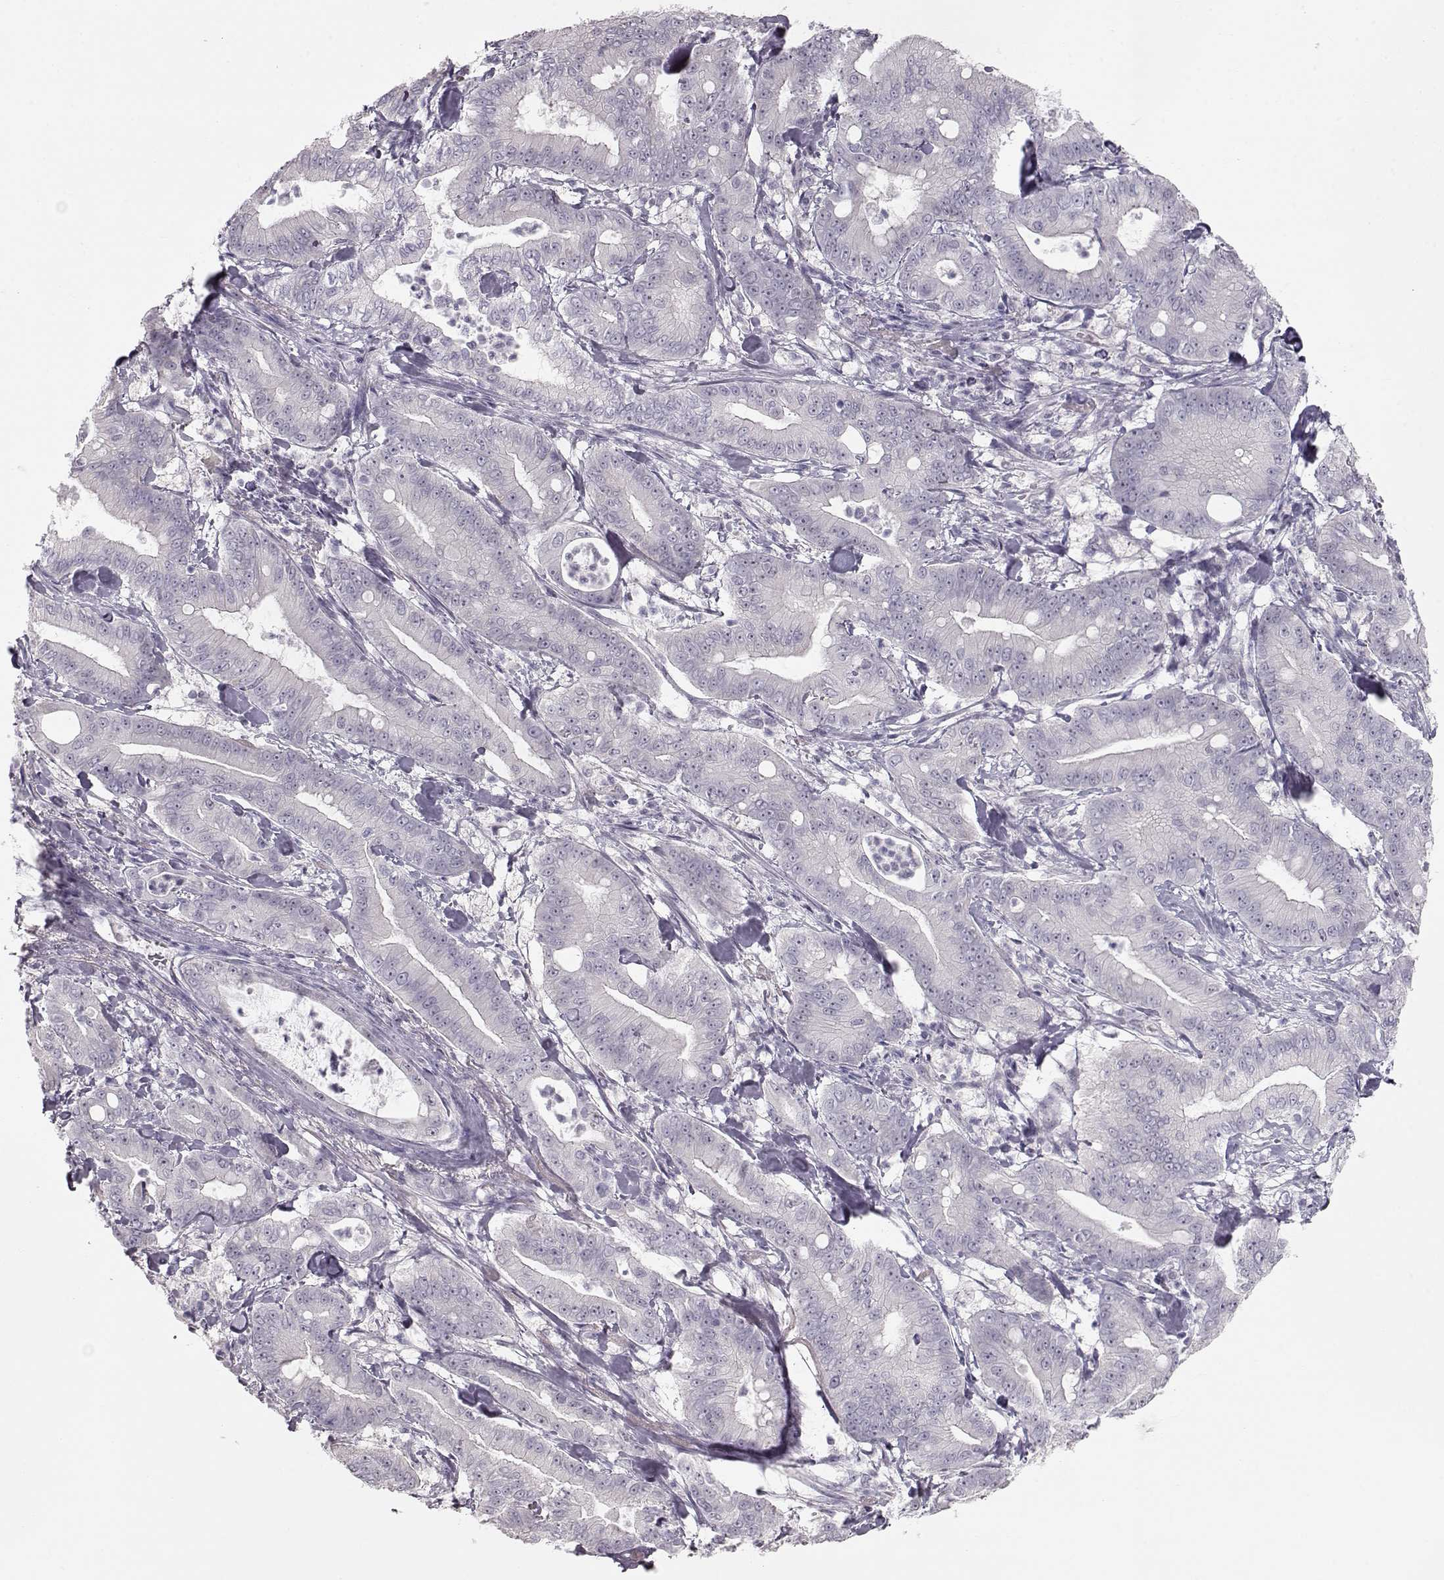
{"staining": {"intensity": "negative", "quantity": "none", "location": "none"}, "tissue": "pancreatic cancer", "cell_type": "Tumor cells", "image_type": "cancer", "snomed": [{"axis": "morphology", "description": "Adenocarcinoma, NOS"}, {"axis": "topography", "description": "Pancreas"}], "caption": "Protein analysis of pancreatic adenocarcinoma displays no significant staining in tumor cells.", "gene": "FAM205A", "patient": {"sex": "male", "age": 71}}